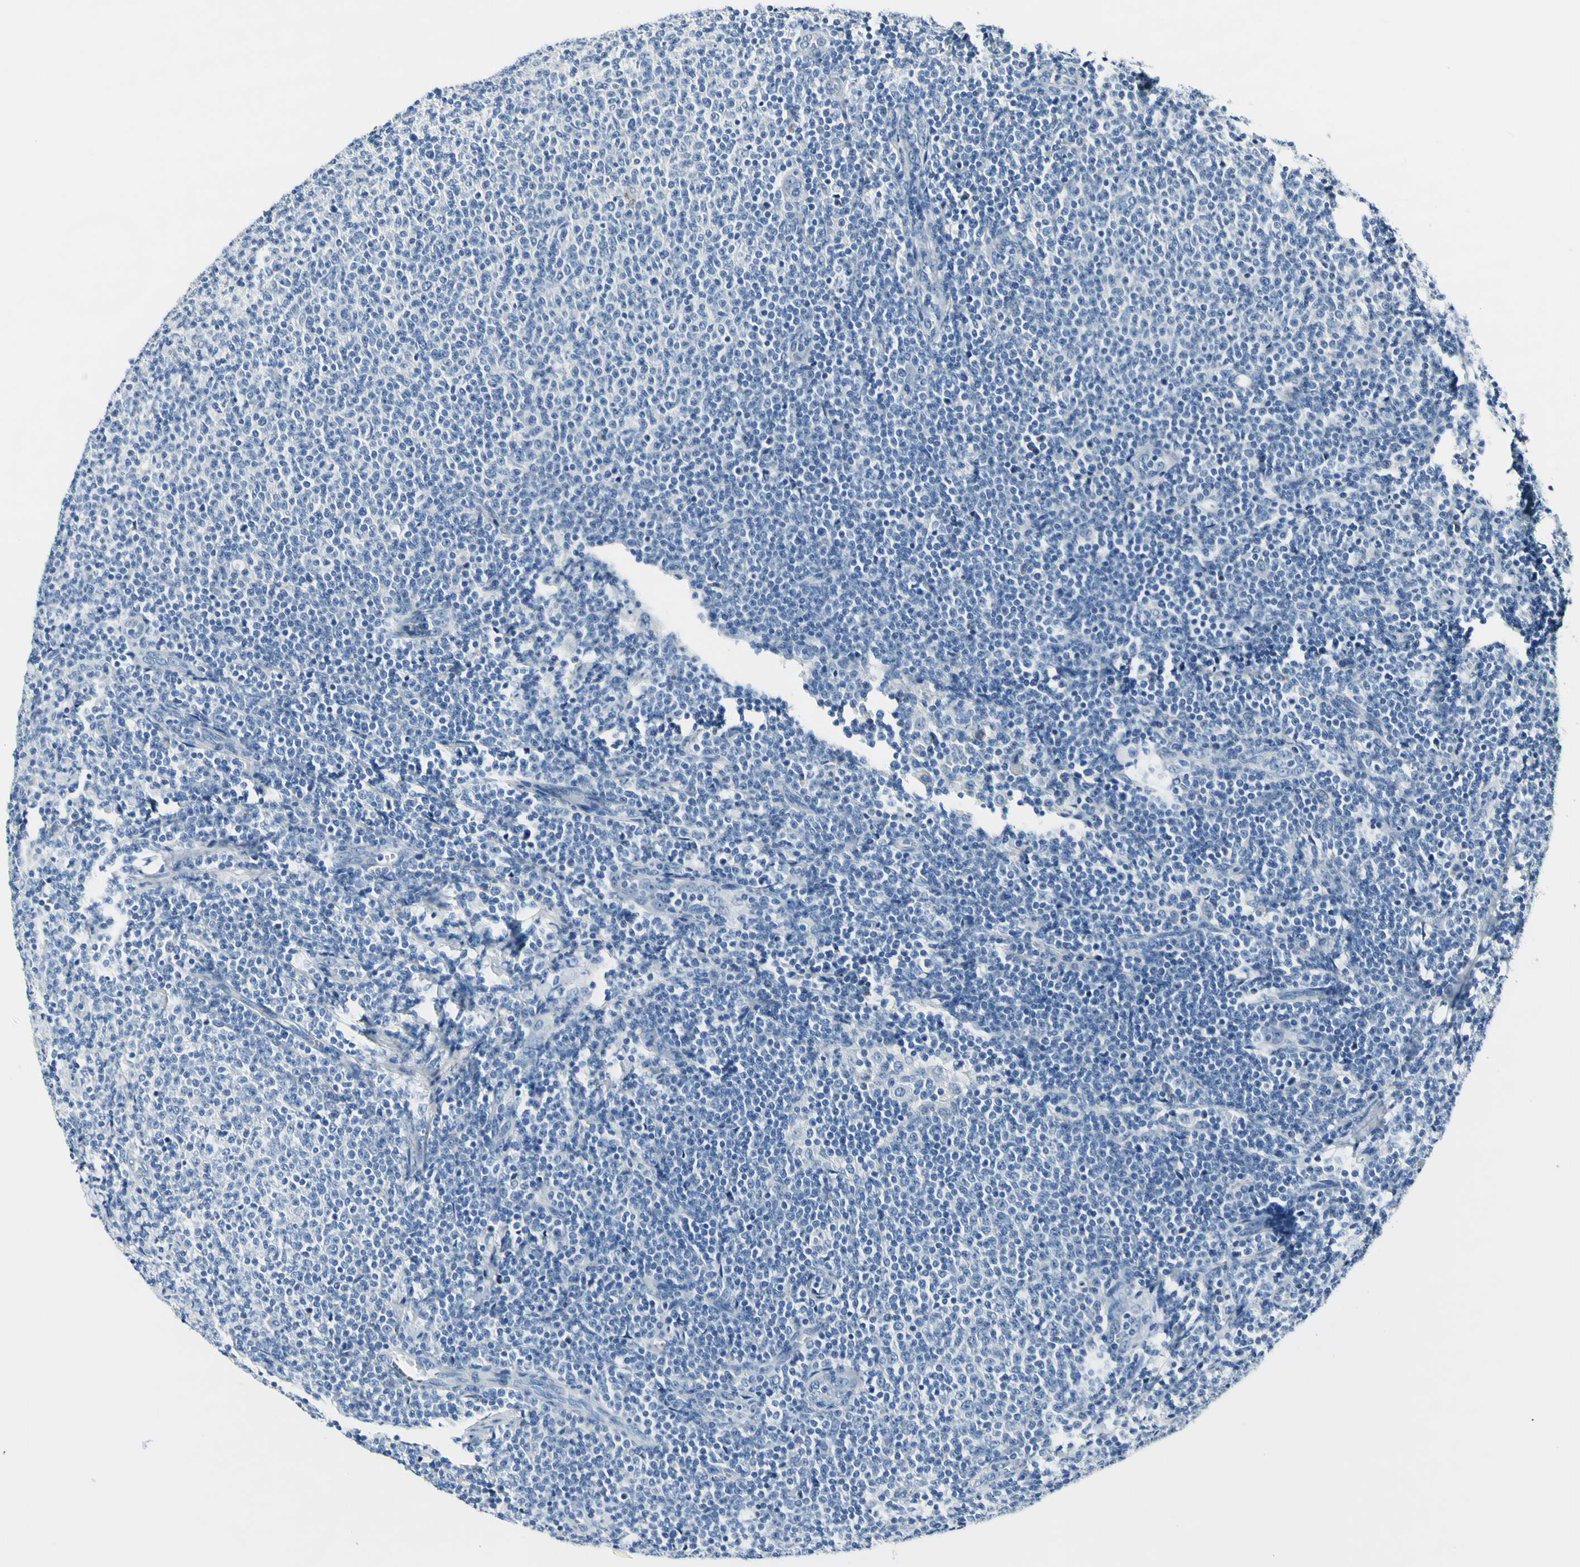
{"staining": {"intensity": "negative", "quantity": "none", "location": "none"}, "tissue": "lymphoma", "cell_type": "Tumor cells", "image_type": "cancer", "snomed": [{"axis": "morphology", "description": "Malignant lymphoma, non-Hodgkin's type, Low grade"}, {"axis": "topography", "description": "Lymph node"}], "caption": "This is a image of immunohistochemistry (IHC) staining of low-grade malignant lymphoma, non-Hodgkin's type, which shows no expression in tumor cells.", "gene": "COL6A3", "patient": {"sex": "male", "age": 66}}